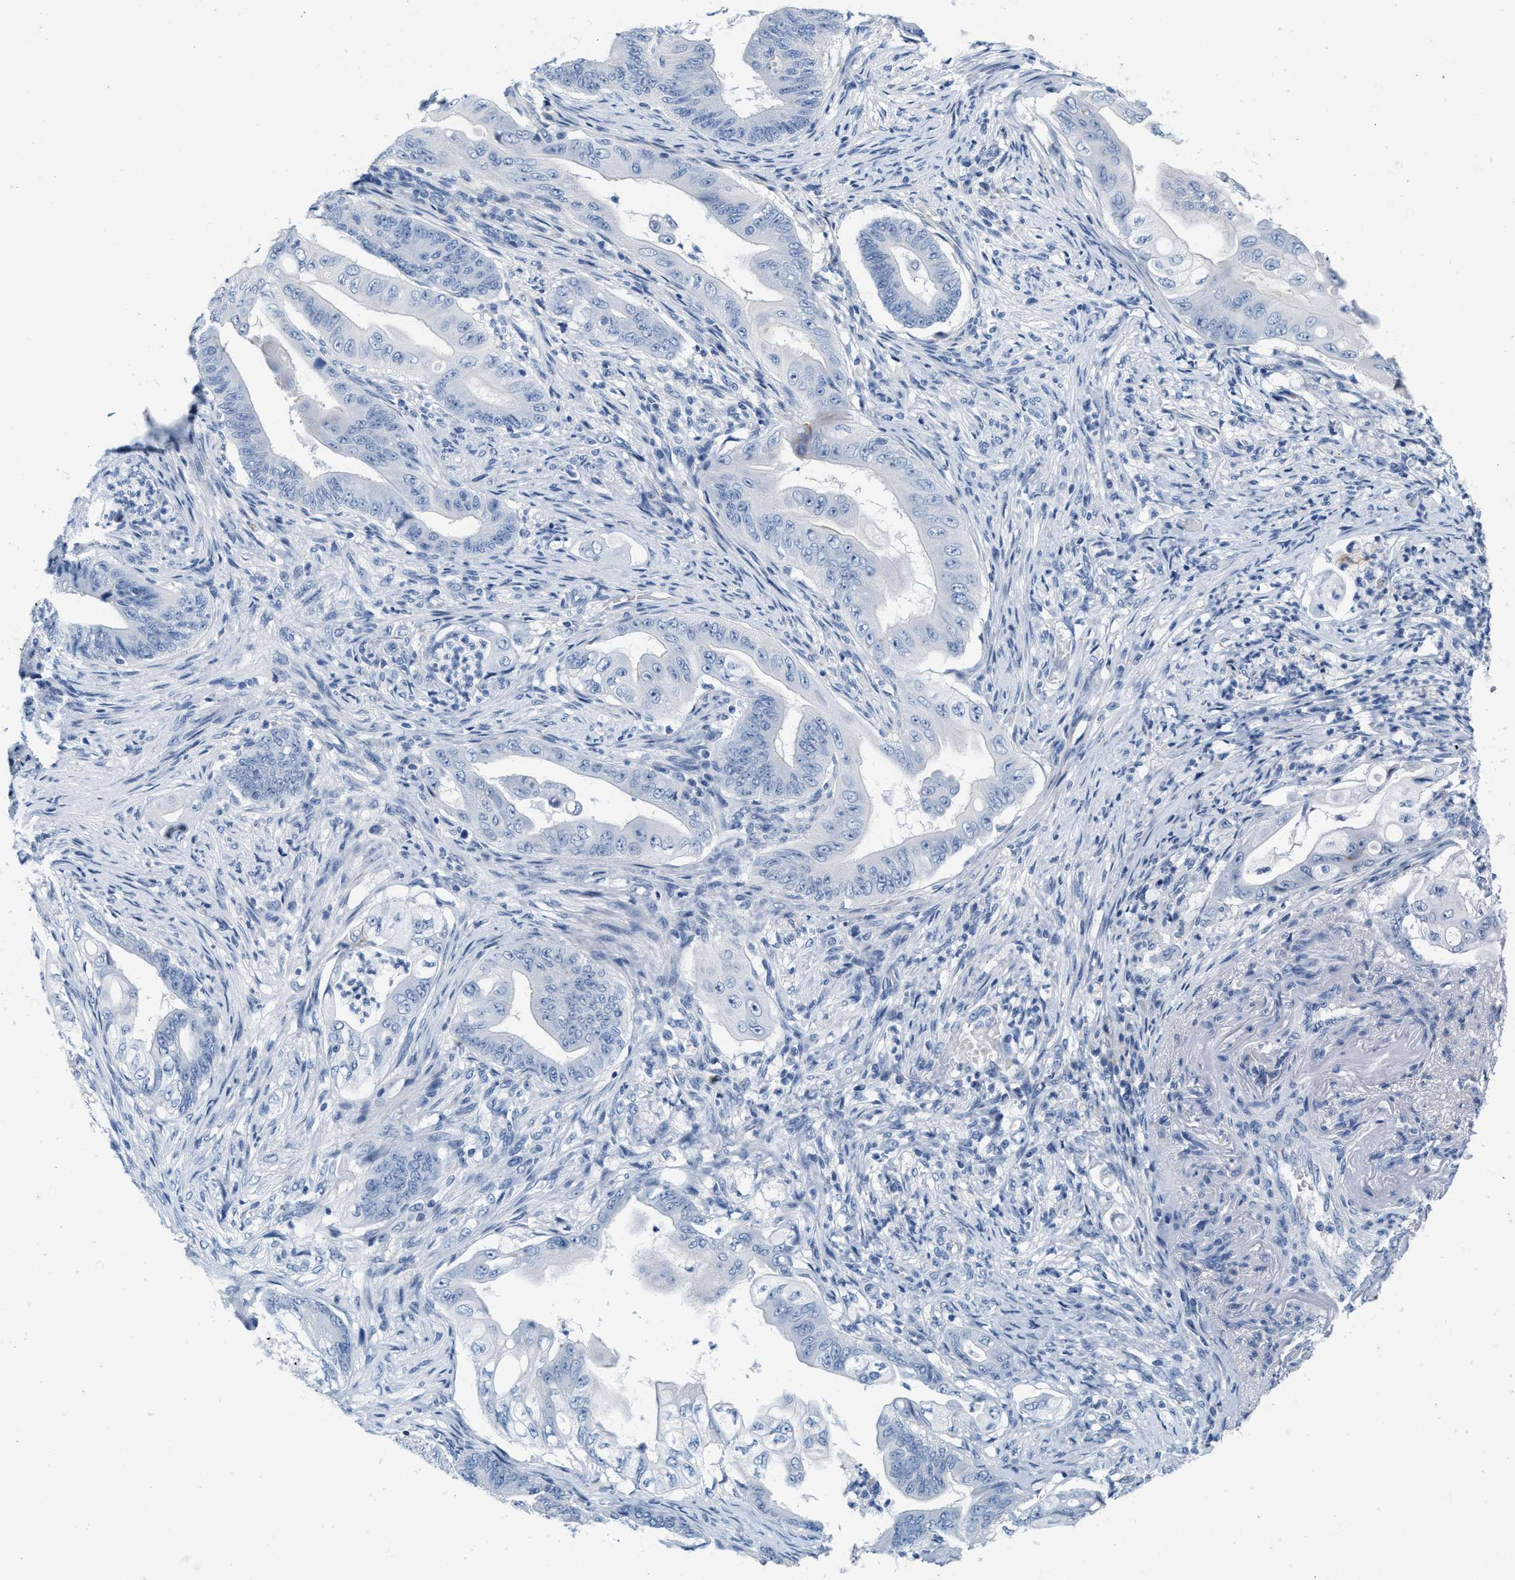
{"staining": {"intensity": "negative", "quantity": "none", "location": "none"}, "tissue": "stomach cancer", "cell_type": "Tumor cells", "image_type": "cancer", "snomed": [{"axis": "morphology", "description": "Adenocarcinoma, NOS"}, {"axis": "topography", "description": "Stomach"}], "caption": "A histopathology image of human adenocarcinoma (stomach) is negative for staining in tumor cells. (Brightfield microscopy of DAB (3,3'-diaminobenzidine) immunohistochemistry at high magnification).", "gene": "ABCB11", "patient": {"sex": "female", "age": 73}}